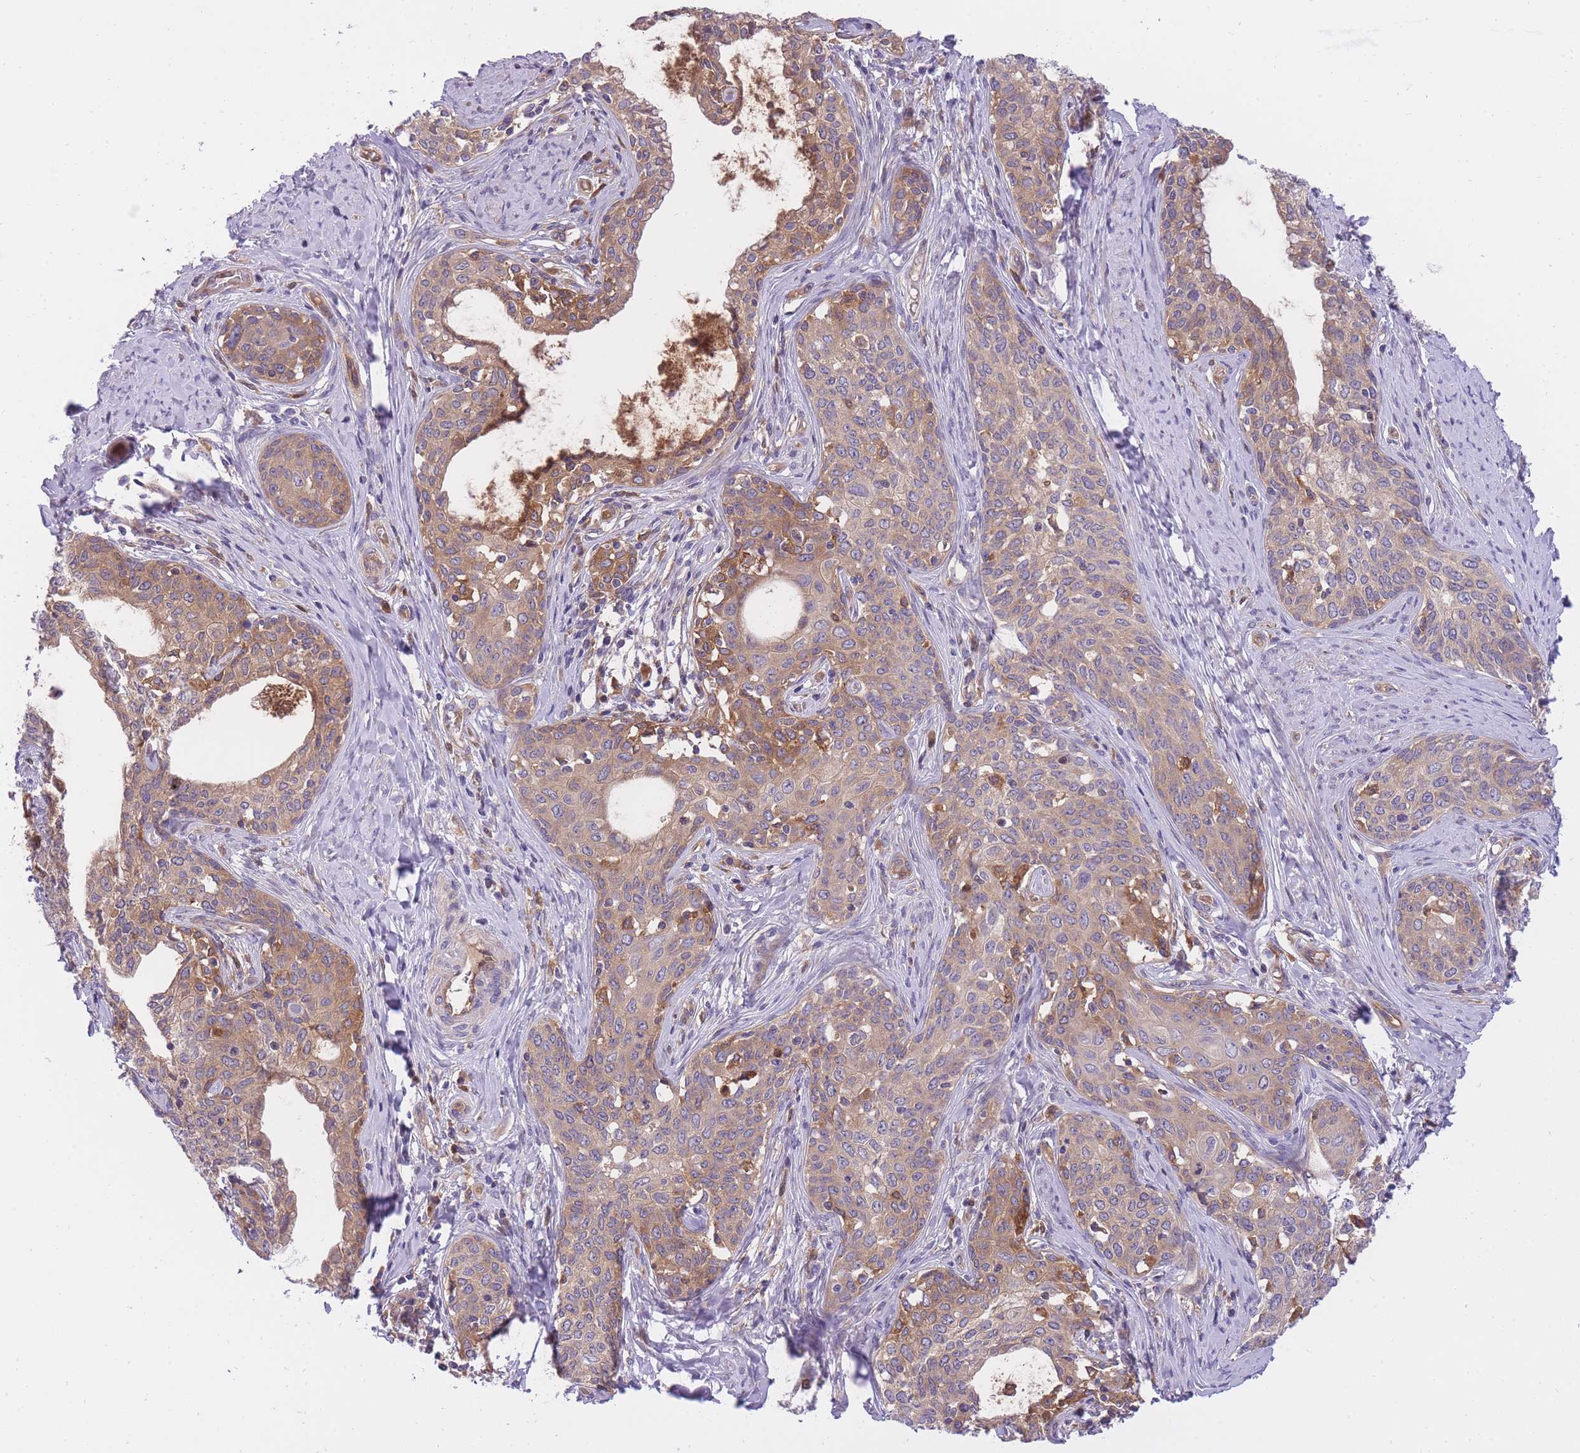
{"staining": {"intensity": "moderate", "quantity": "25%-75%", "location": "cytoplasmic/membranous"}, "tissue": "cervical cancer", "cell_type": "Tumor cells", "image_type": "cancer", "snomed": [{"axis": "morphology", "description": "Squamous cell carcinoma, NOS"}, {"axis": "morphology", "description": "Adenocarcinoma, NOS"}, {"axis": "topography", "description": "Cervix"}], "caption": "Moderate cytoplasmic/membranous protein staining is identified in approximately 25%-75% of tumor cells in cervical cancer. Ihc stains the protein of interest in brown and the nuclei are stained blue.", "gene": "CRYGN", "patient": {"sex": "female", "age": 52}}